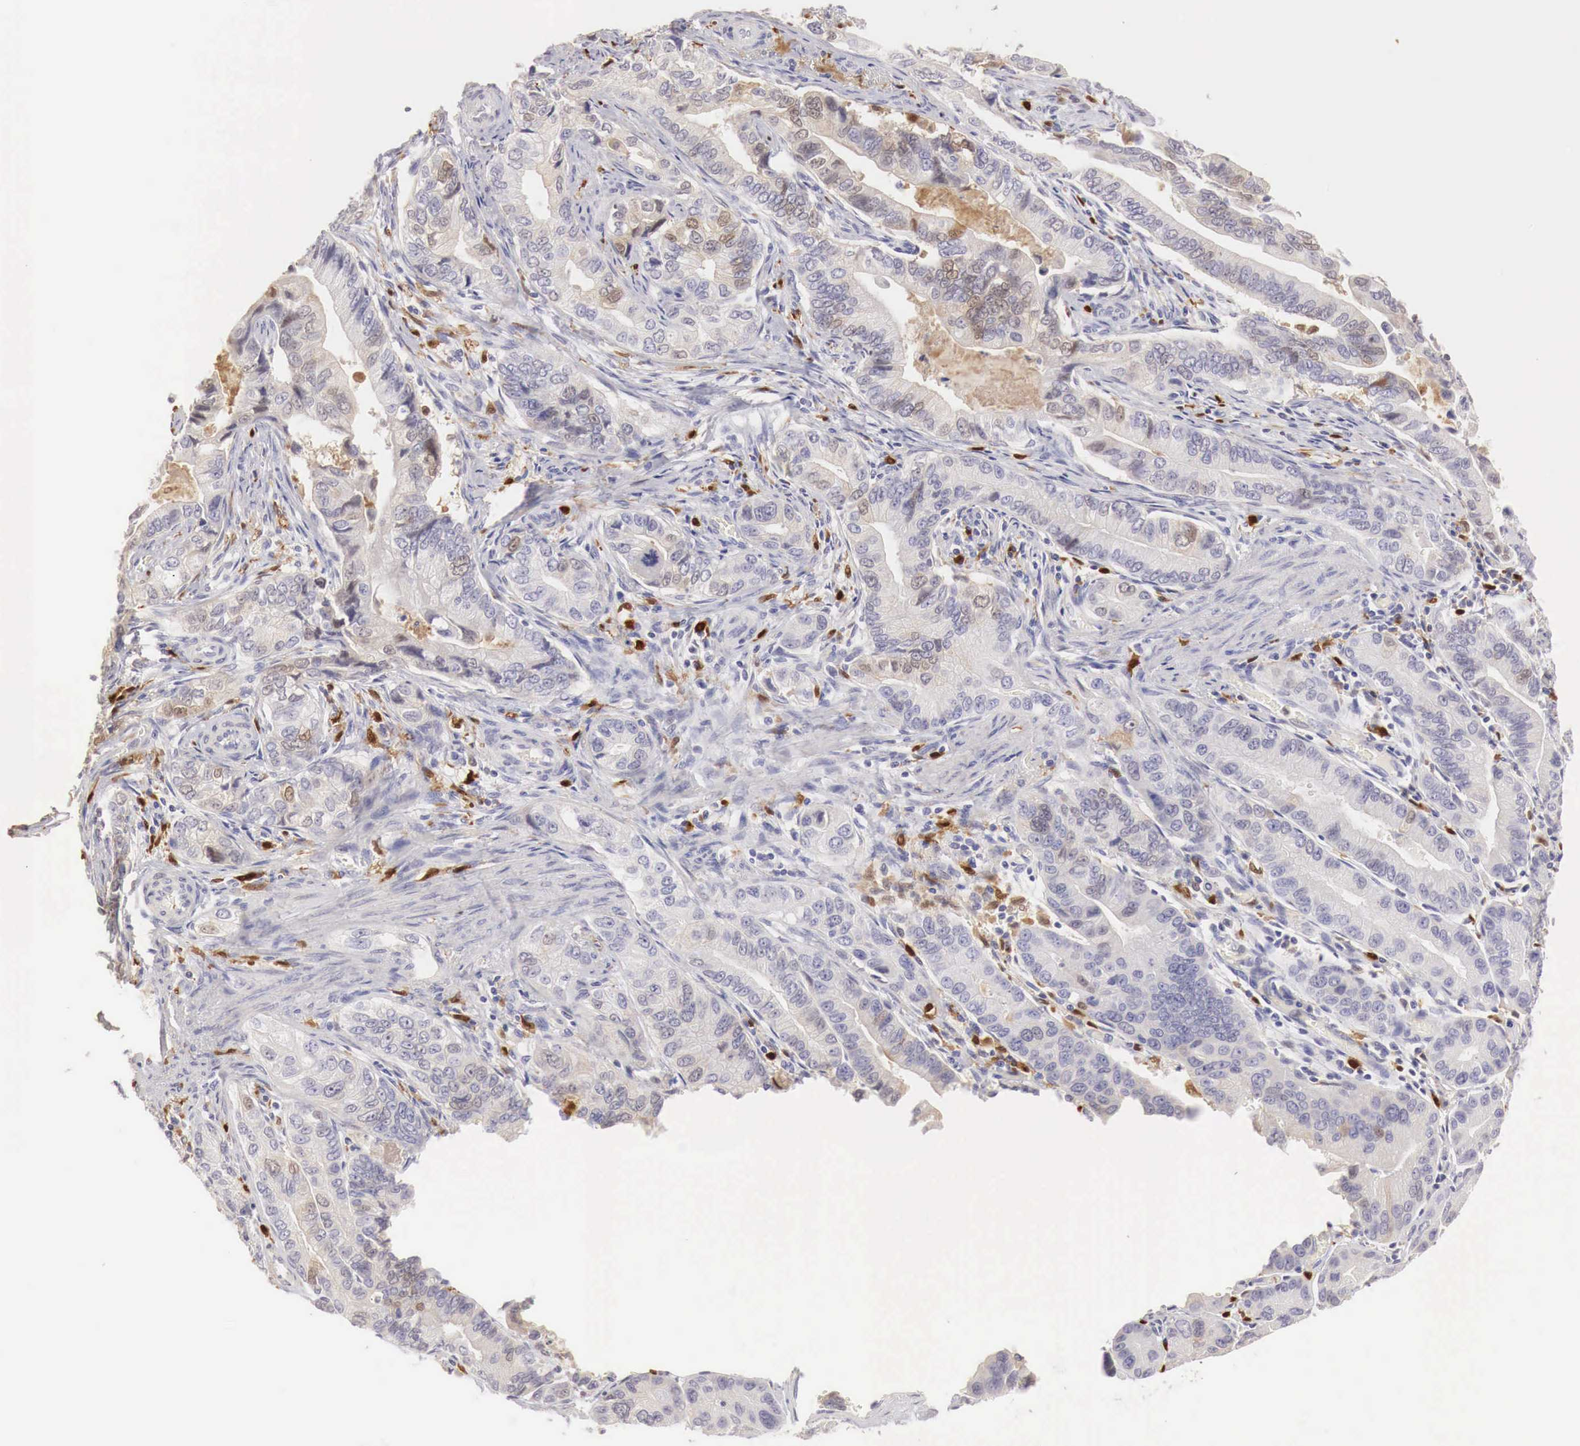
{"staining": {"intensity": "weak", "quantity": "<25%", "location": "cytoplasmic/membranous"}, "tissue": "pancreatic cancer", "cell_type": "Tumor cells", "image_type": "cancer", "snomed": [{"axis": "morphology", "description": "Adenocarcinoma, NOS"}, {"axis": "topography", "description": "Pancreas"}, {"axis": "topography", "description": "Stomach, upper"}], "caption": "Image shows no protein expression in tumor cells of pancreatic cancer (adenocarcinoma) tissue.", "gene": "RENBP", "patient": {"sex": "male", "age": 77}}